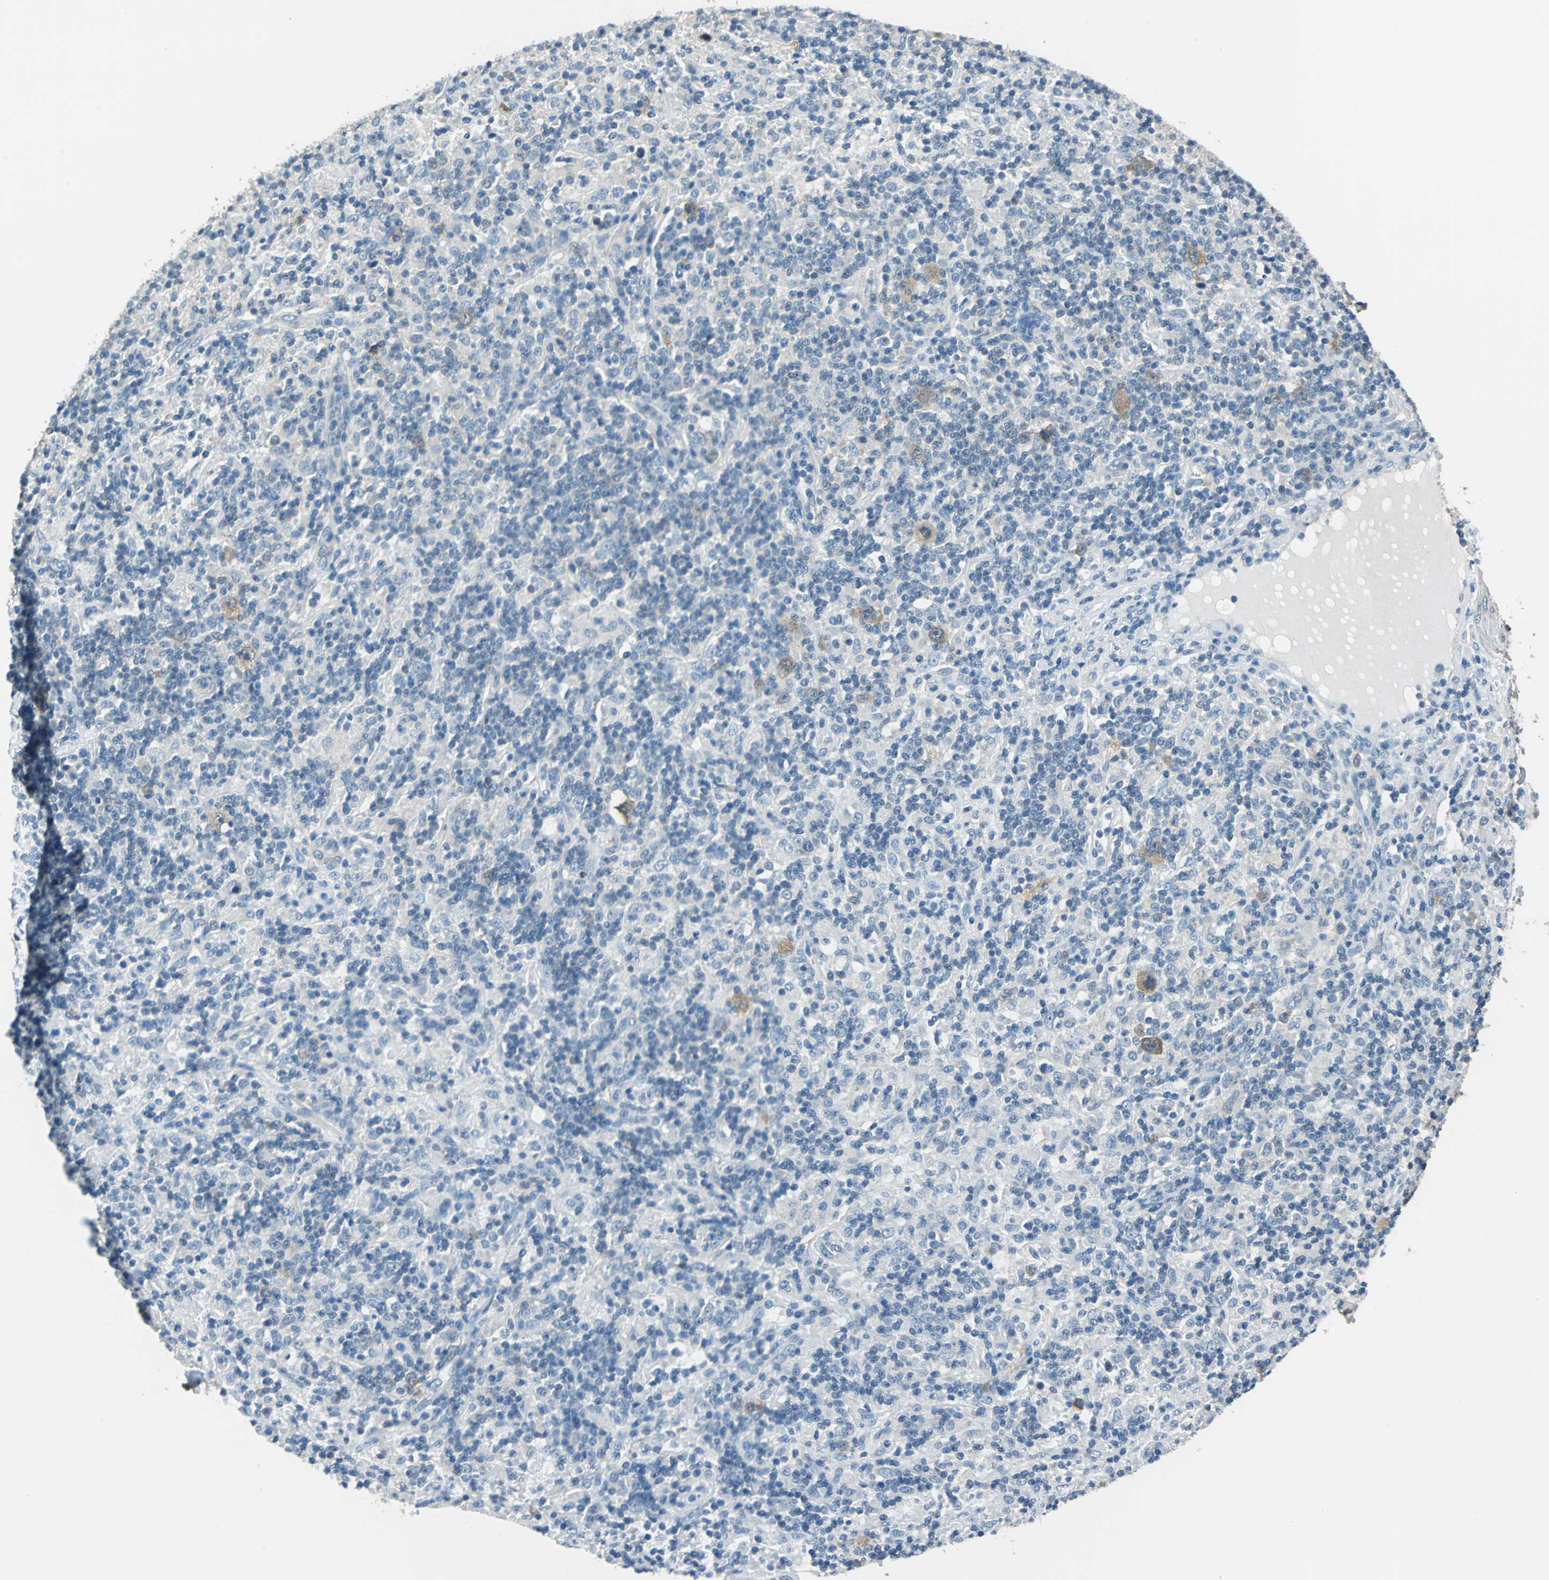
{"staining": {"intensity": "negative", "quantity": "none", "location": "none"}, "tissue": "lymphoma", "cell_type": "Tumor cells", "image_type": "cancer", "snomed": [{"axis": "morphology", "description": "Hodgkin's disease, NOS"}, {"axis": "topography", "description": "Lymph node"}], "caption": "Tumor cells show no significant staining in lymphoma. (Brightfield microscopy of DAB immunohistochemistry at high magnification).", "gene": "FKBP4", "patient": {"sex": "male", "age": 70}}